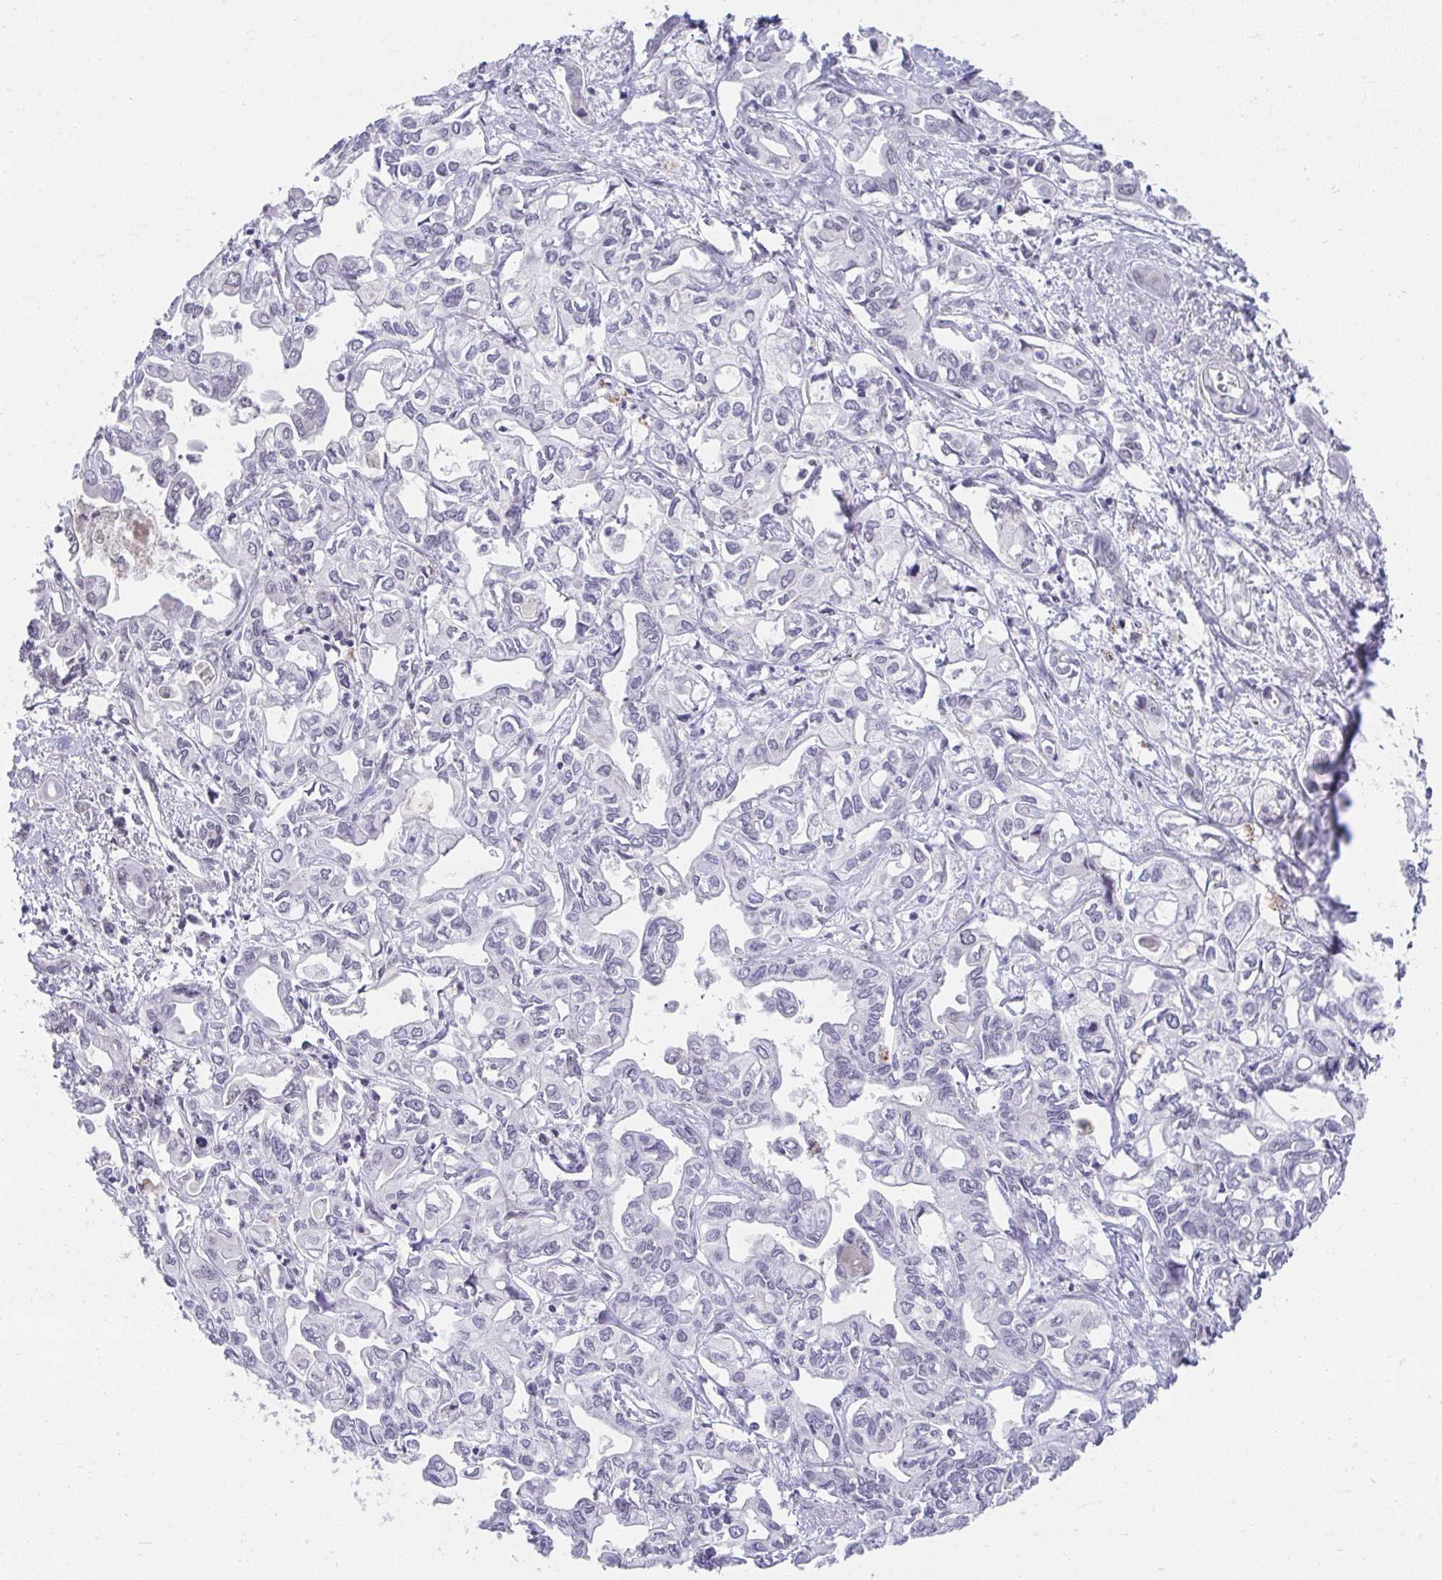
{"staining": {"intensity": "negative", "quantity": "none", "location": "none"}, "tissue": "liver cancer", "cell_type": "Tumor cells", "image_type": "cancer", "snomed": [{"axis": "morphology", "description": "Cholangiocarcinoma"}, {"axis": "topography", "description": "Liver"}], "caption": "The immunohistochemistry (IHC) micrograph has no significant positivity in tumor cells of liver cancer (cholangiocarcinoma) tissue.", "gene": "HIRA", "patient": {"sex": "female", "age": 64}}